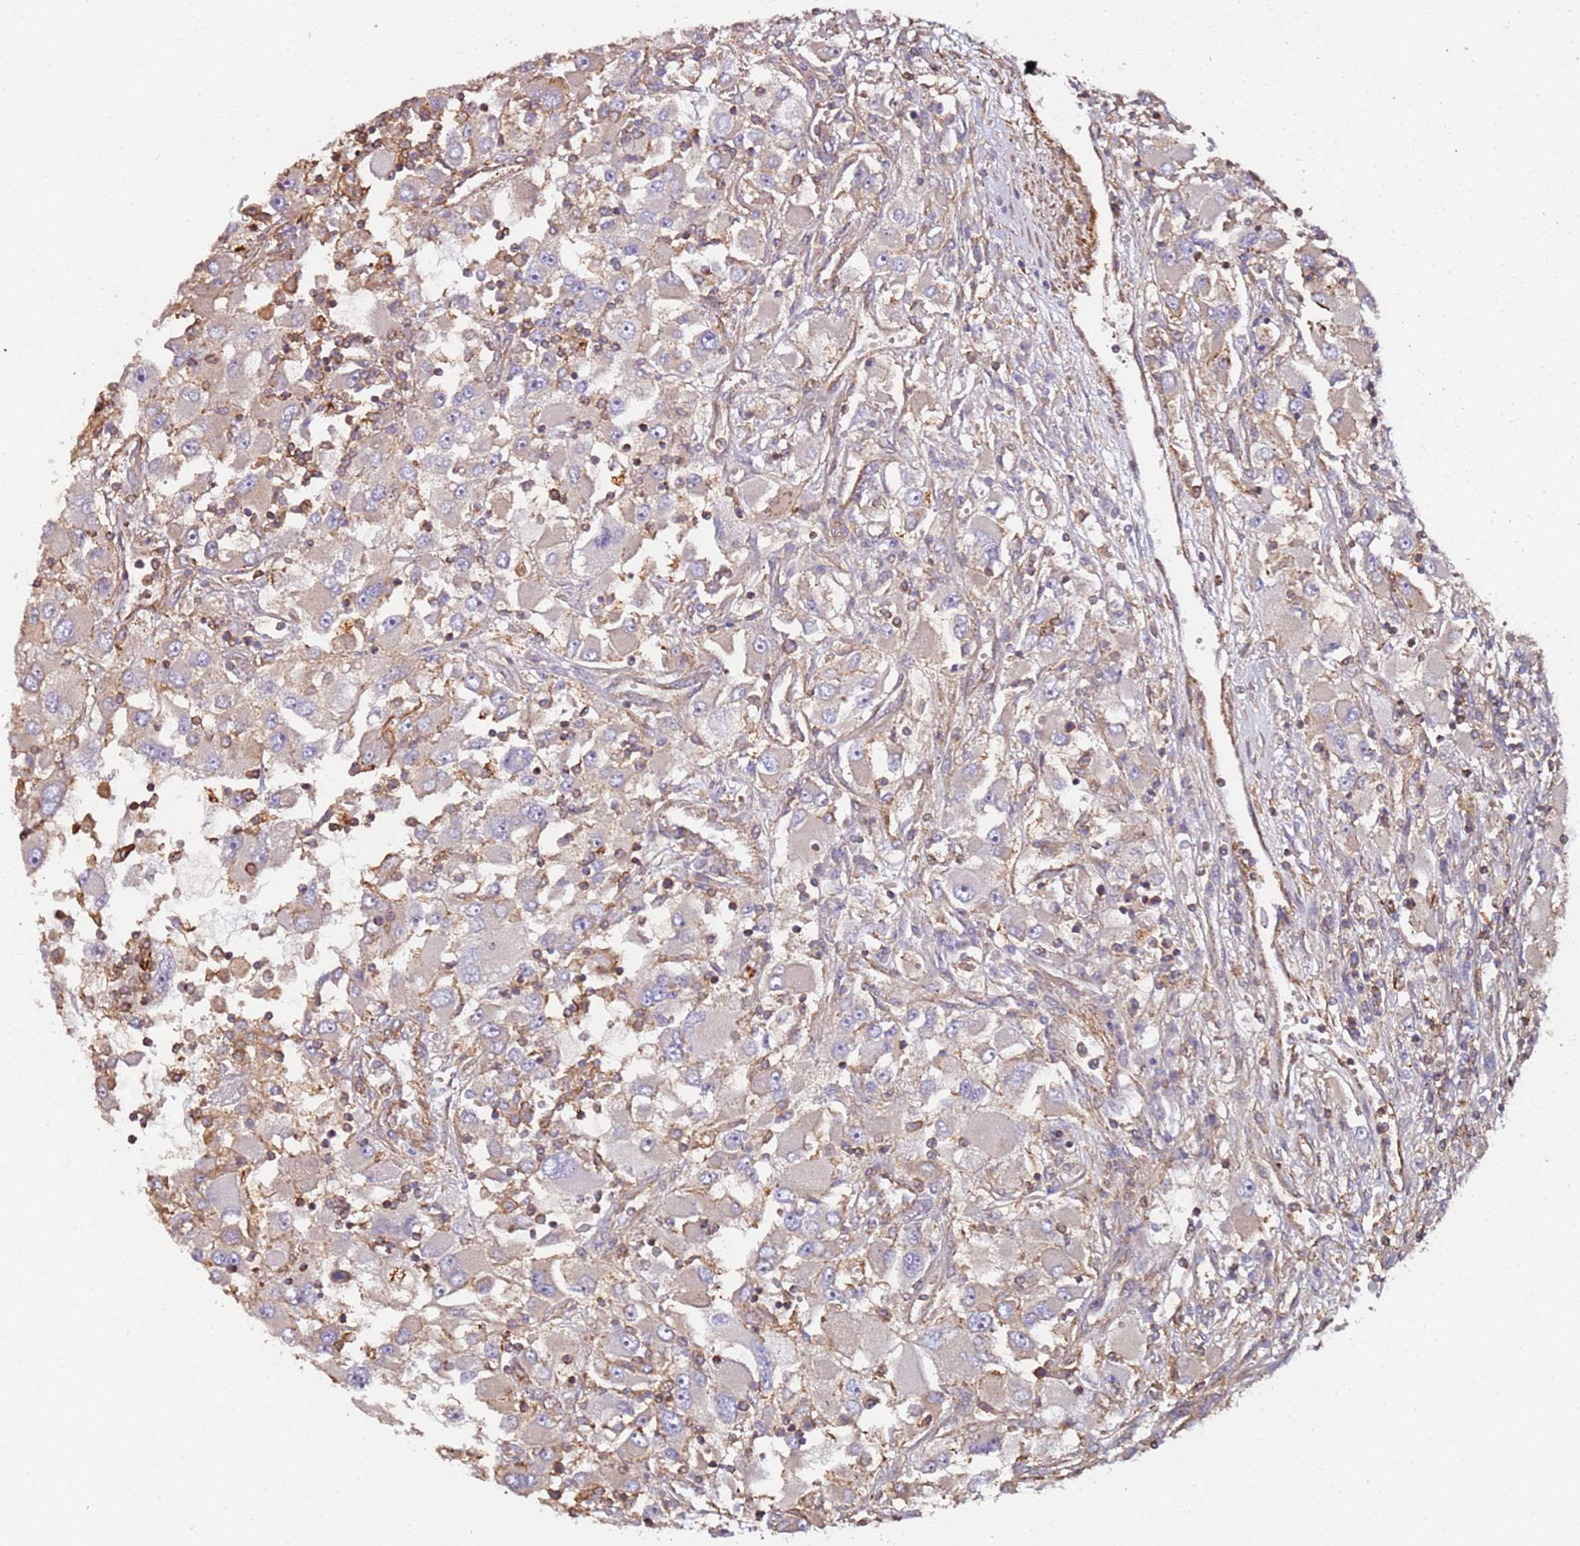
{"staining": {"intensity": "weak", "quantity": "<25%", "location": "cytoplasmic/membranous"}, "tissue": "renal cancer", "cell_type": "Tumor cells", "image_type": "cancer", "snomed": [{"axis": "morphology", "description": "Adenocarcinoma, NOS"}, {"axis": "topography", "description": "Kidney"}], "caption": "The immunohistochemistry (IHC) micrograph has no significant expression in tumor cells of renal cancer (adenocarcinoma) tissue.", "gene": "CYP2U1", "patient": {"sex": "female", "age": 52}}